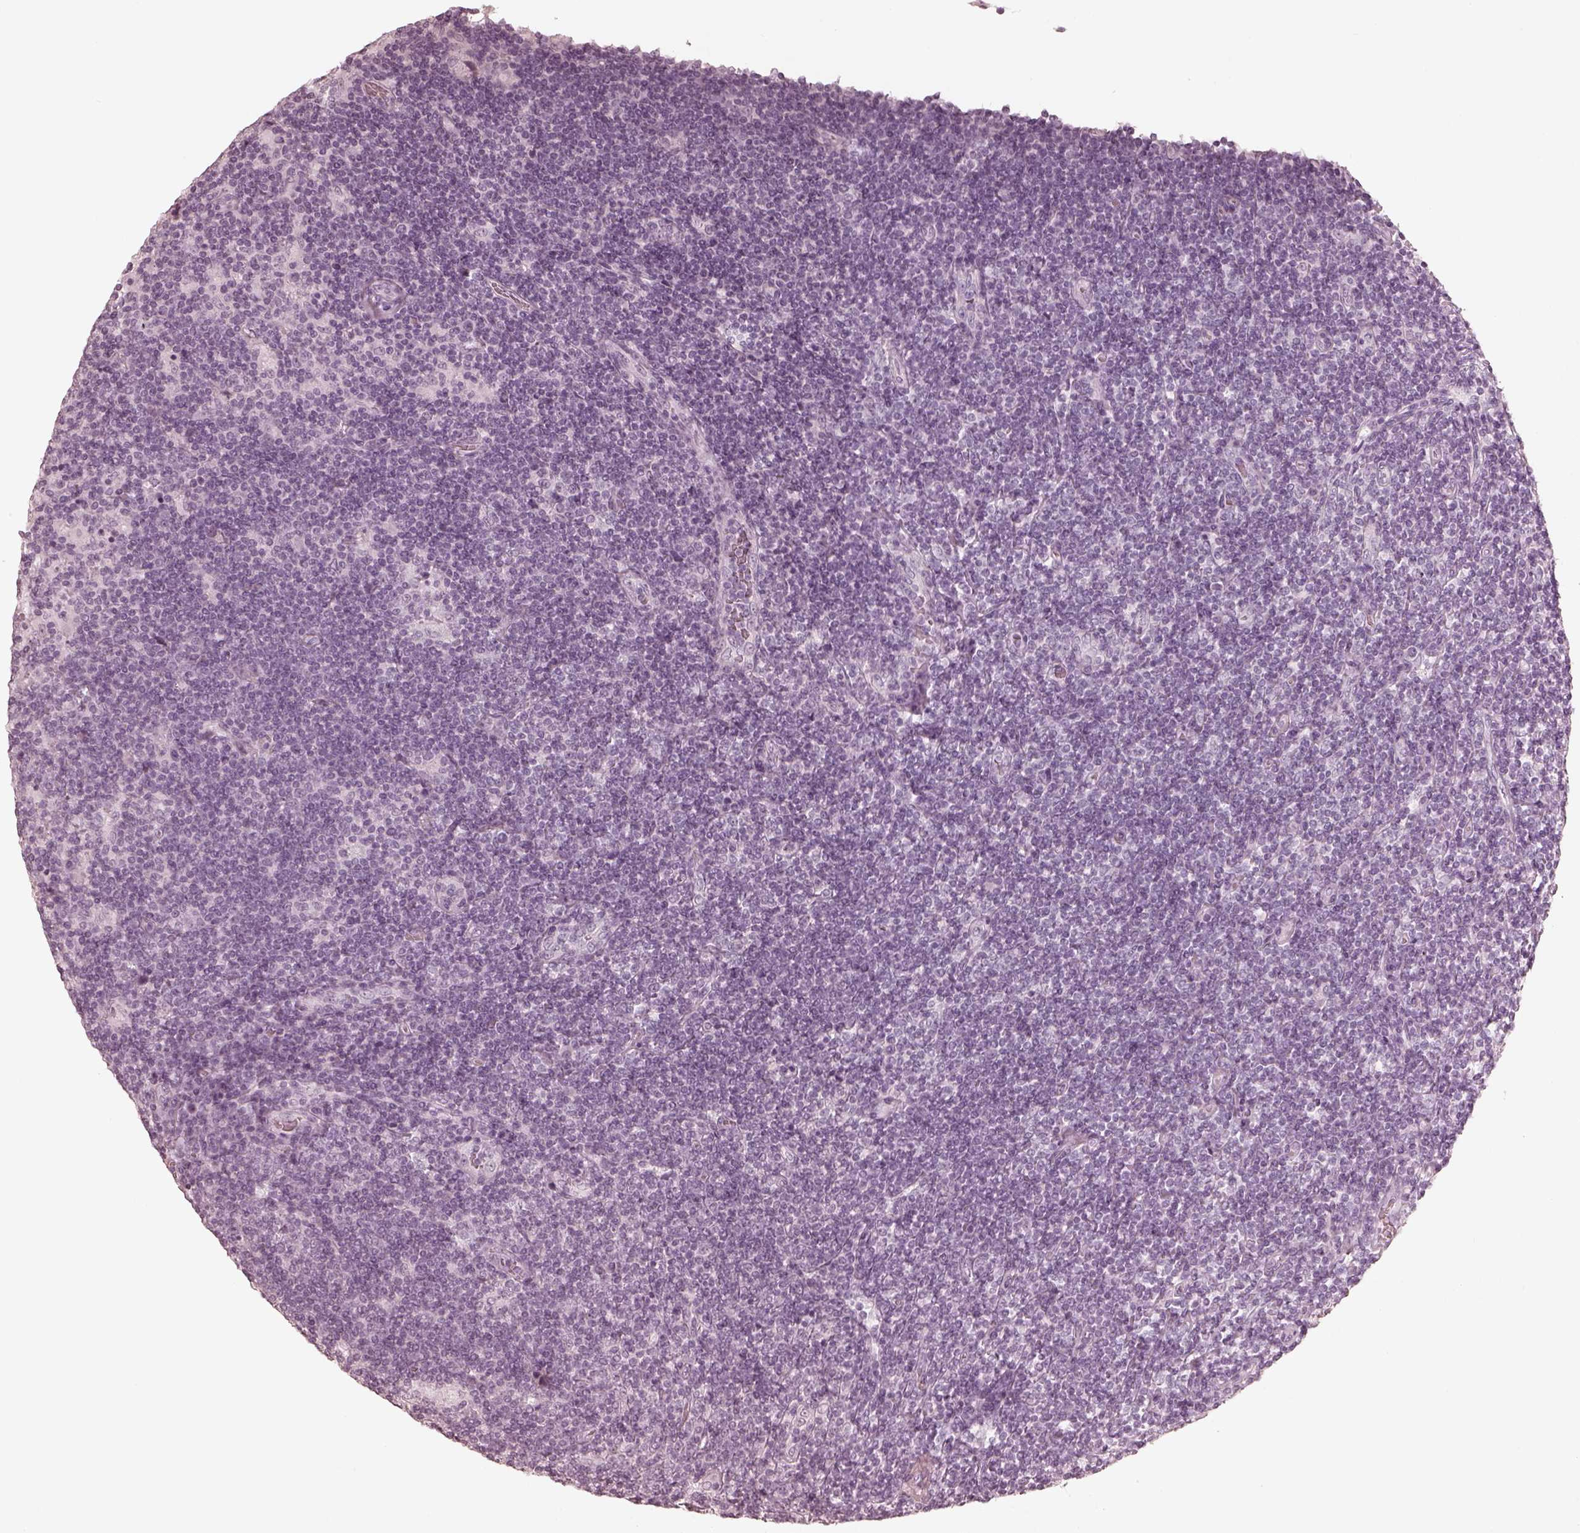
{"staining": {"intensity": "negative", "quantity": "none", "location": "none"}, "tissue": "lymphoma", "cell_type": "Tumor cells", "image_type": "cancer", "snomed": [{"axis": "morphology", "description": "Hodgkin's disease, NOS"}, {"axis": "topography", "description": "Lymph node"}], "caption": "The immunohistochemistry (IHC) image has no significant positivity in tumor cells of Hodgkin's disease tissue.", "gene": "CALR3", "patient": {"sex": "male", "age": 40}}